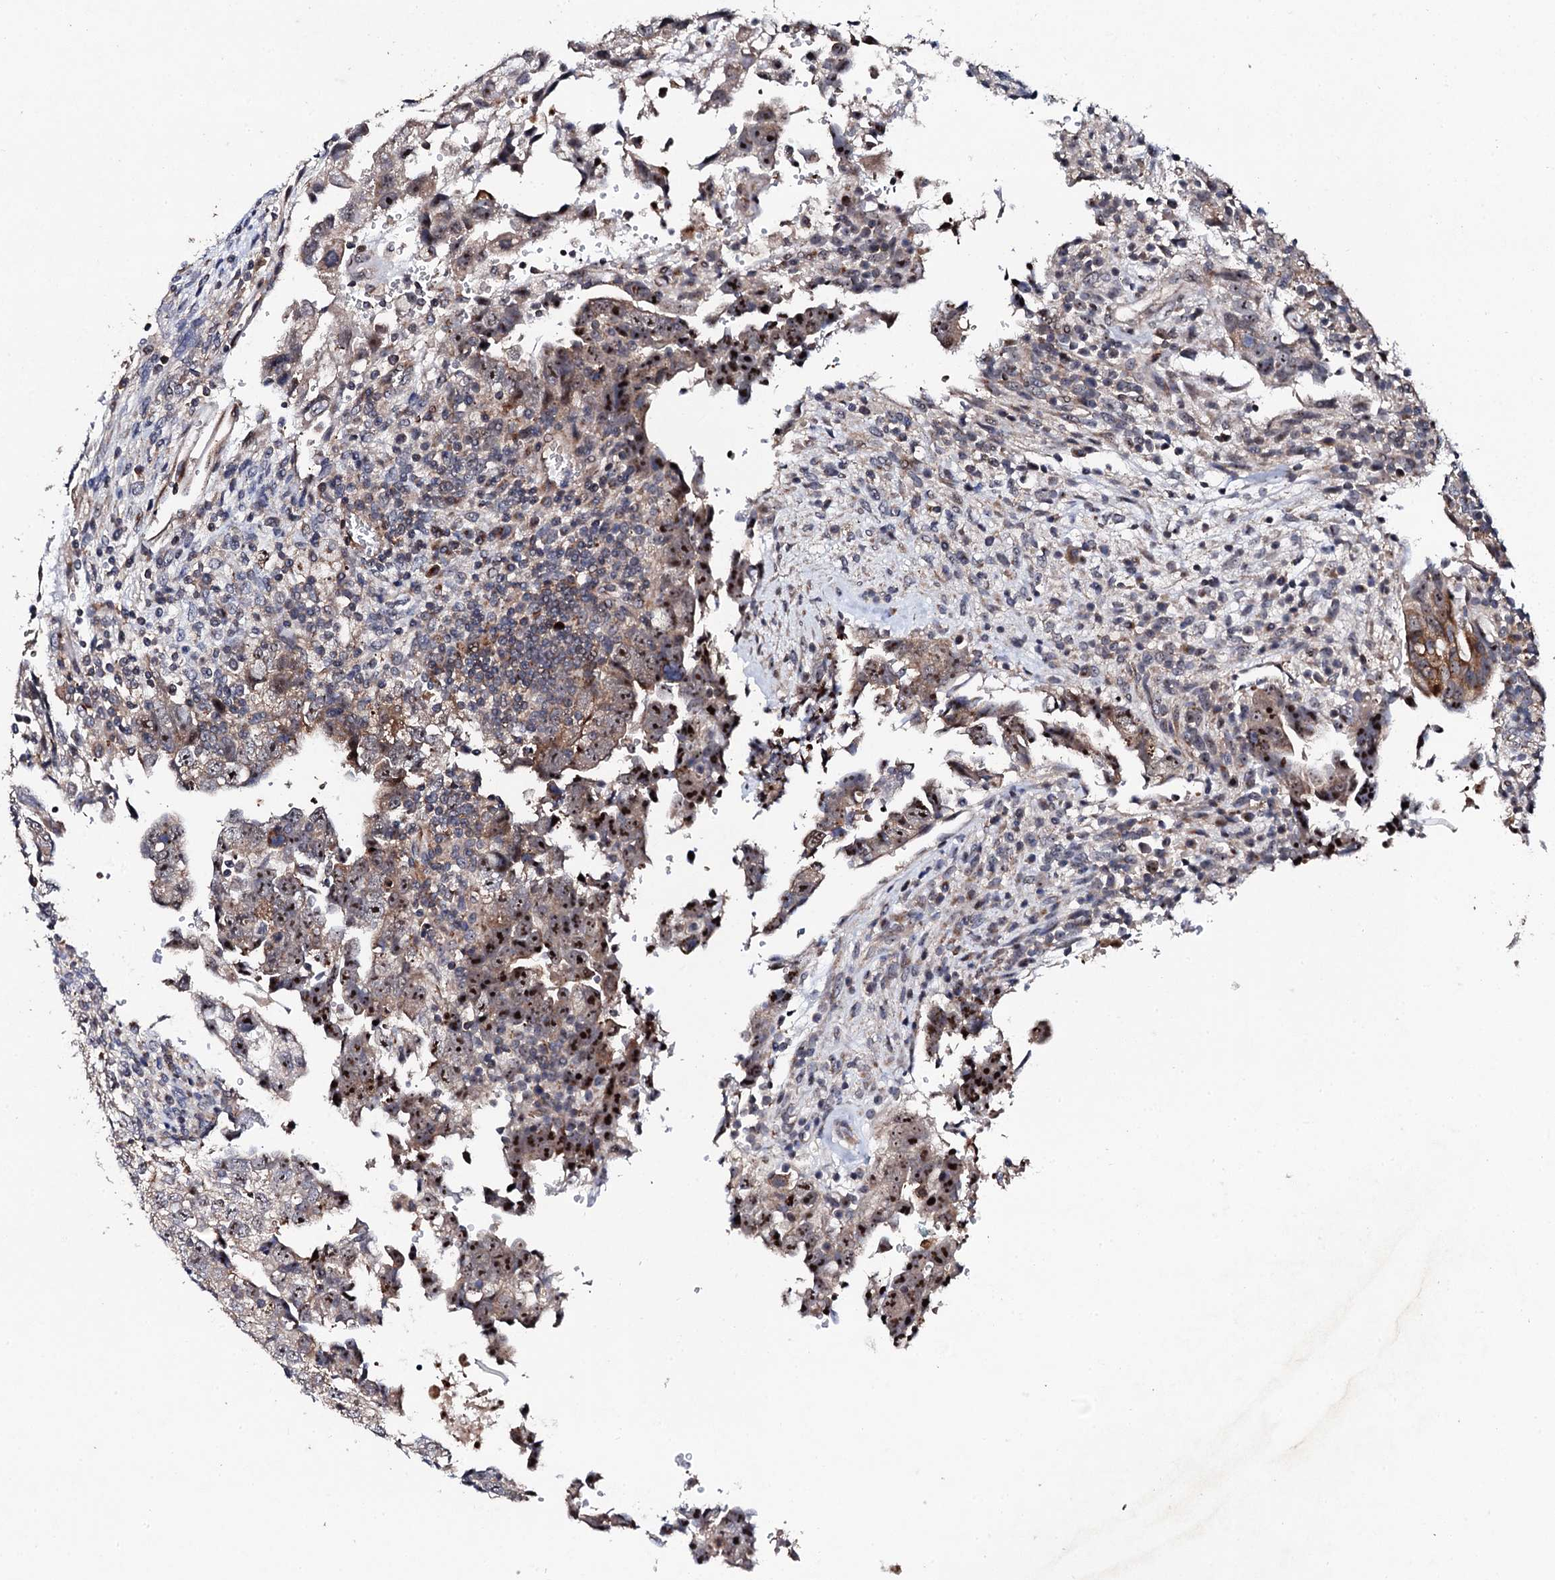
{"staining": {"intensity": "strong", "quantity": "25%-75%", "location": "cytoplasmic/membranous,nuclear"}, "tissue": "testis cancer", "cell_type": "Tumor cells", "image_type": "cancer", "snomed": [{"axis": "morphology", "description": "Carcinoma, Embryonal, NOS"}, {"axis": "topography", "description": "Testis"}], "caption": "Protein expression analysis of testis cancer (embryonal carcinoma) displays strong cytoplasmic/membranous and nuclear expression in about 25%-75% of tumor cells.", "gene": "GTPBP4", "patient": {"sex": "male", "age": 37}}